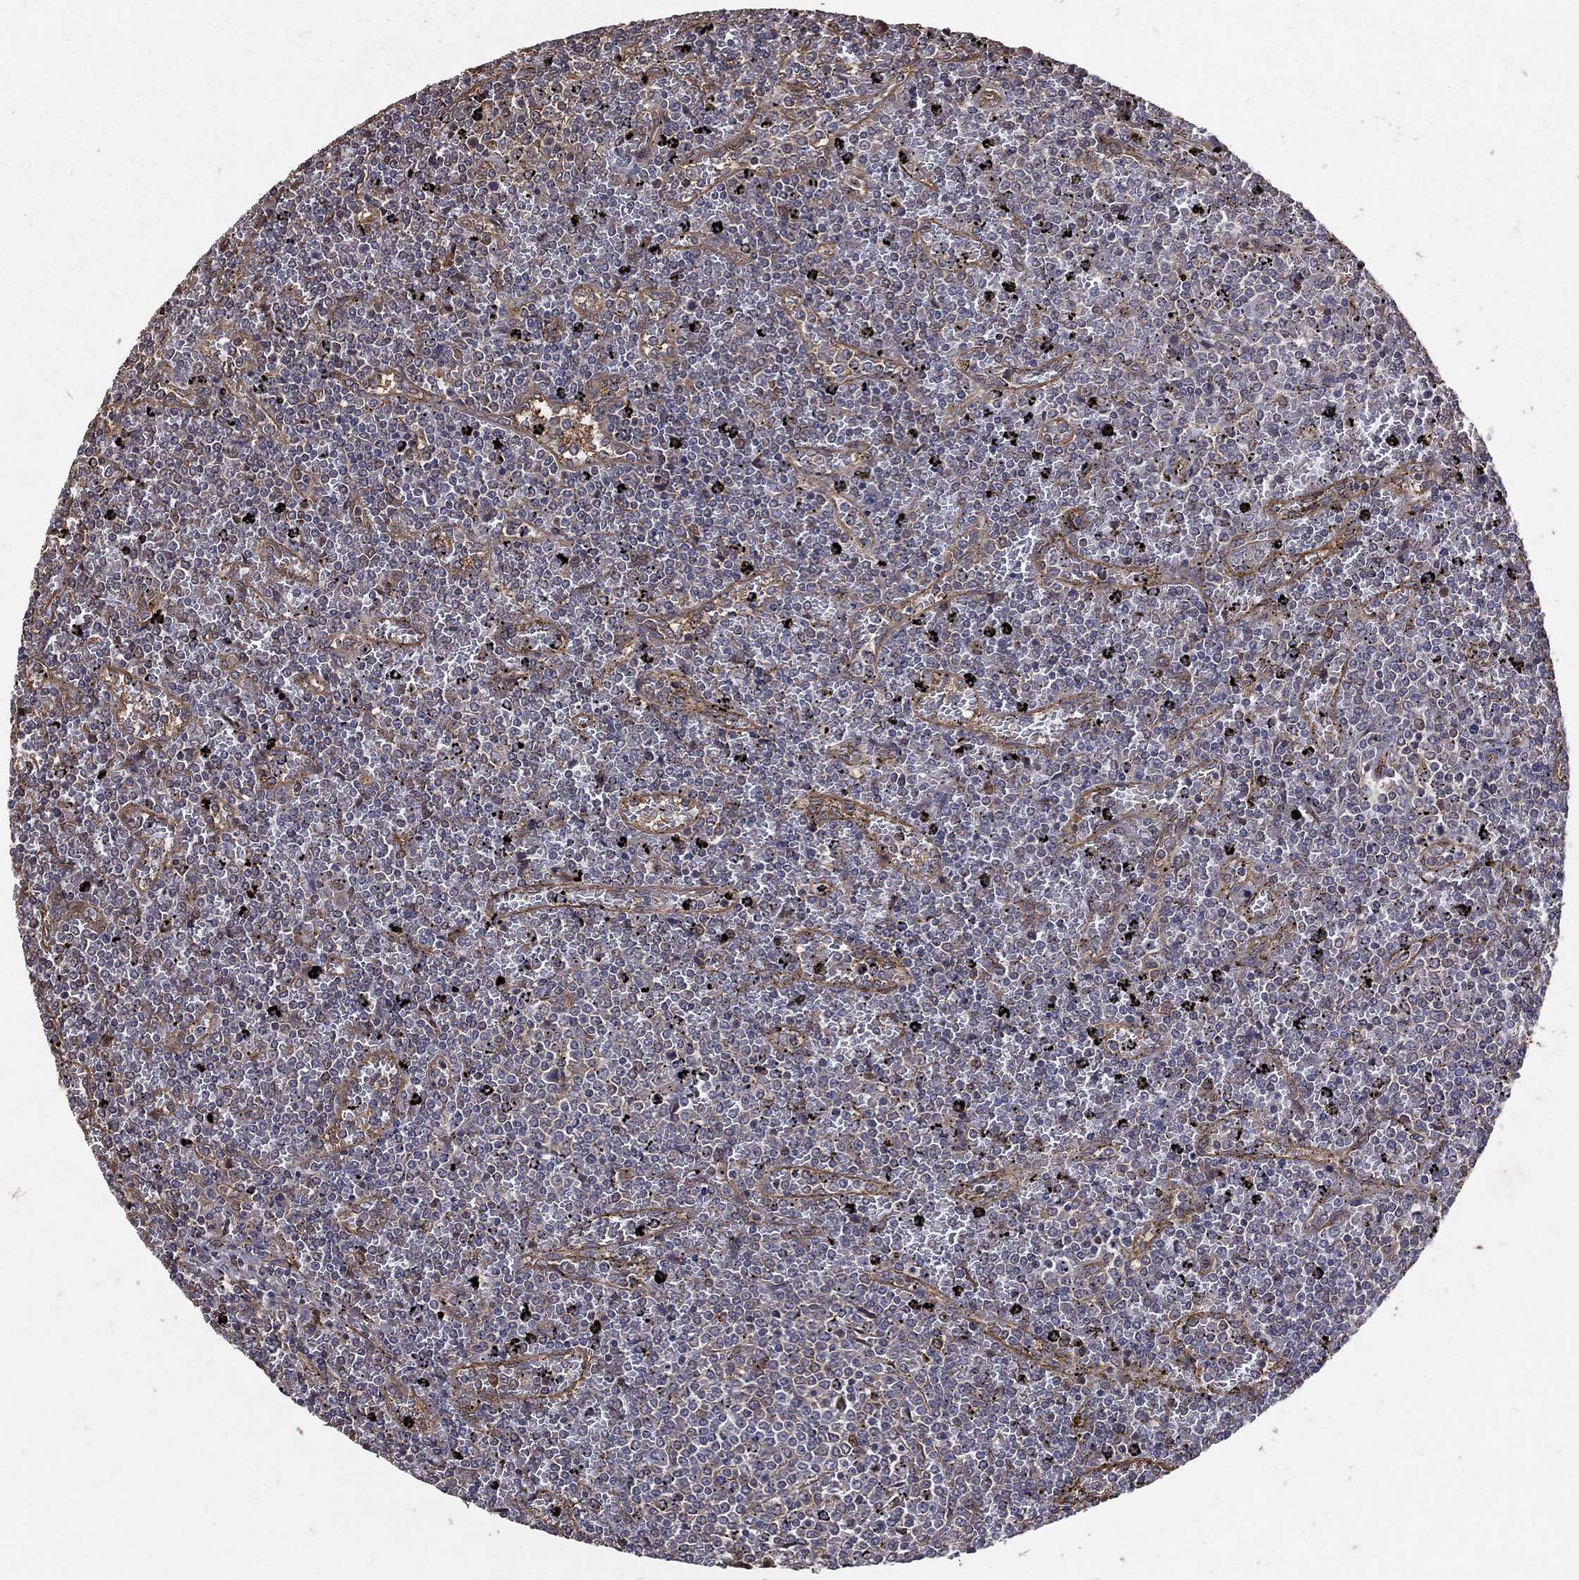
{"staining": {"intensity": "negative", "quantity": "none", "location": "none"}, "tissue": "lymphoma", "cell_type": "Tumor cells", "image_type": "cancer", "snomed": [{"axis": "morphology", "description": "Malignant lymphoma, non-Hodgkin's type, Low grade"}, {"axis": "topography", "description": "Spleen"}], "caption": "There is no significant expression in tumor cells of malignant lymphoma, non-Hodgkin's type (low-grade).", "gene": "DPYSL2", "patient": {"sex": "female", "age": 77}}